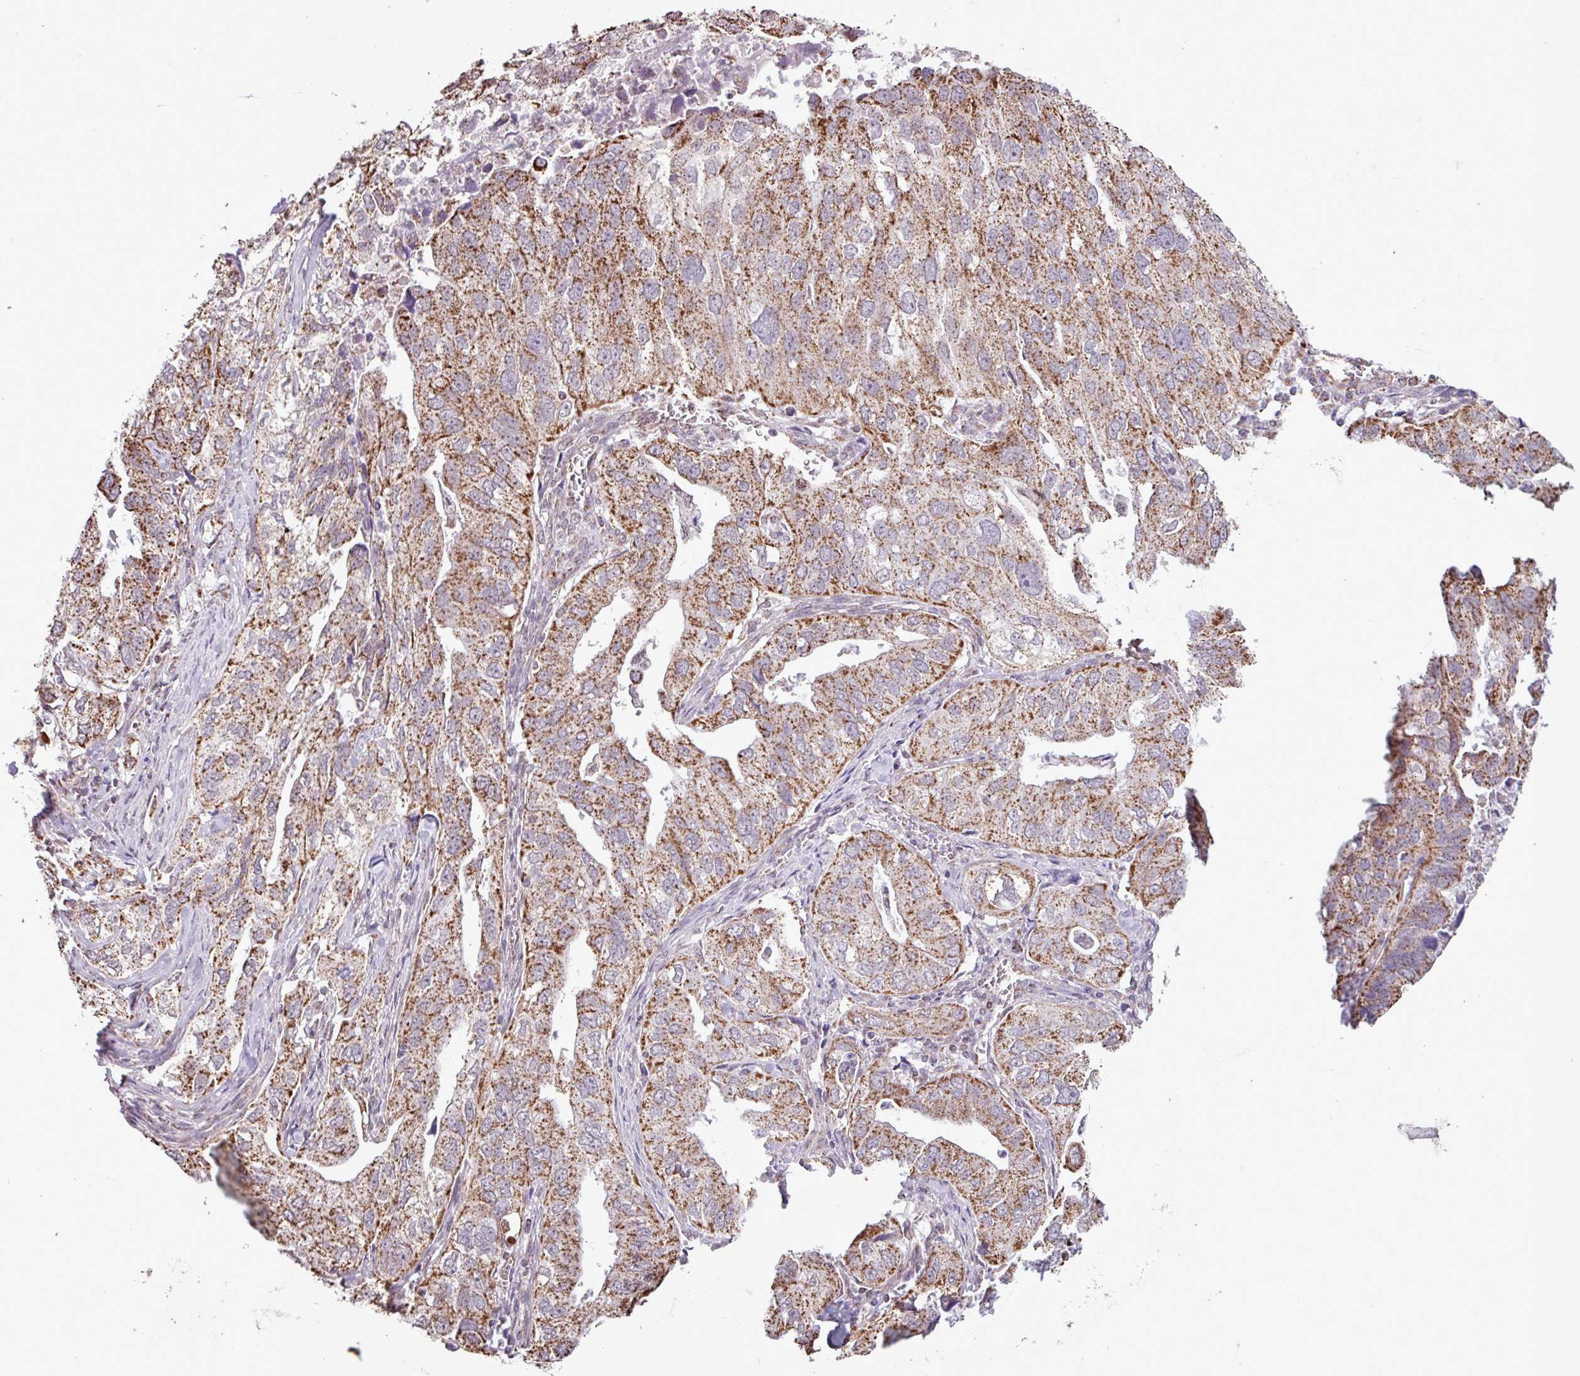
{"staining": {"intensity": "strong", "quantity": ">75%", "location": "cytoplasmic/membranous"}, "tissue": "lung cancer", "cell_type": "Tumor cells", "image_type": "cancer", "snomed": [{"axis": "morphology", "description": "Adenocarcinoma, NOS"}, {"axis": "topography", "description": "Lung"}], "caption": "The histopathology image demonstrates staining of lung adenocarcinoma, revealing strong cytoplasmic/membranous protein staining (brown color) within tumor cells. The staining was performed using DAB to visualize the protein expression in brown, while the nuclei were stained in blue with hematoxylin (Magnification: 20x).", "gene": "ALG8", "patient": {"sex": "male", "age": 48}}